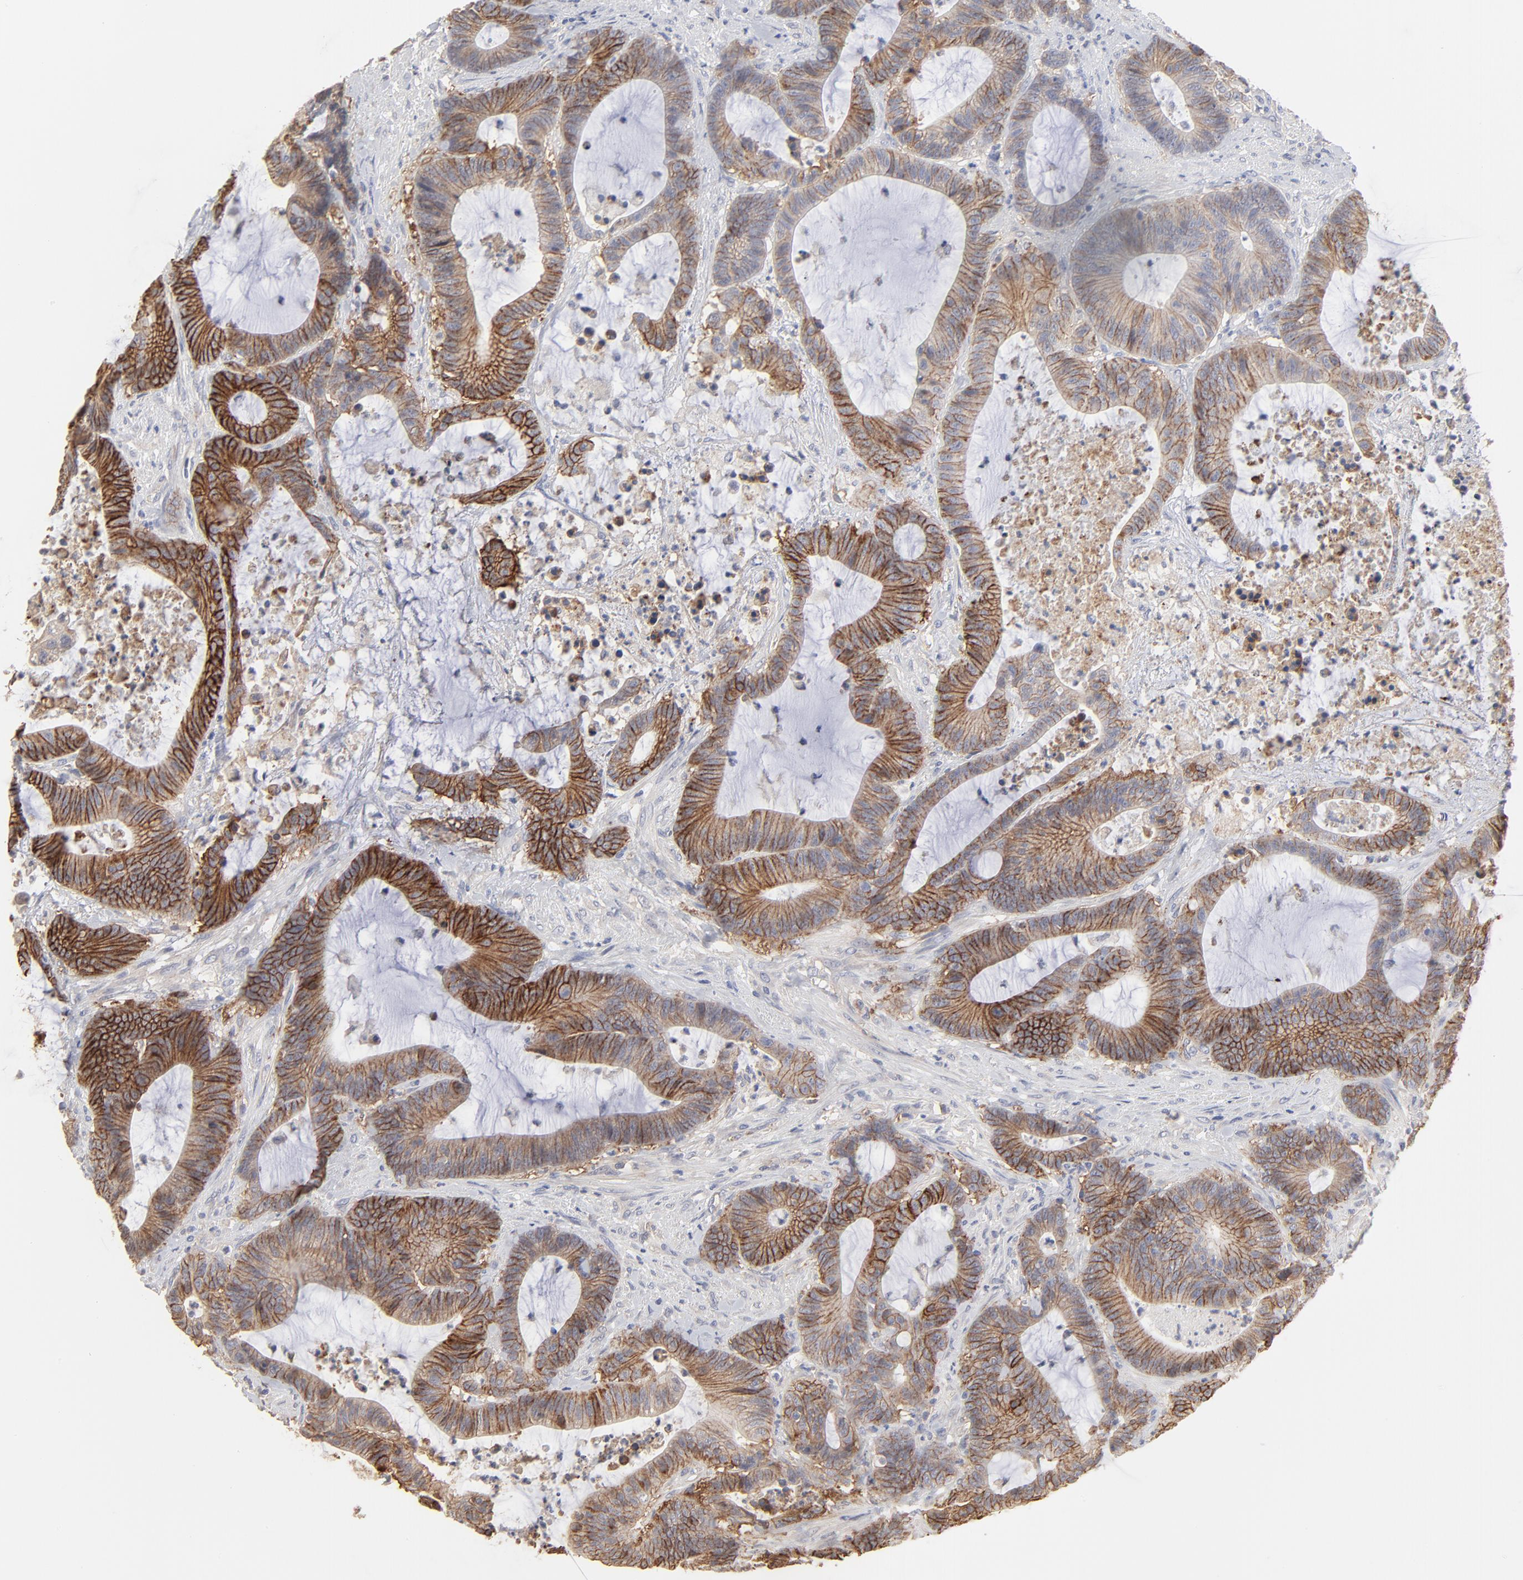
{"staining": {"intensity": "strong", "quantity": ">75%", "location": "cytoplasmic/membranous"}, "tissue": "colorectal cancer", "cell_type": "Tumor cells", "image_type": "cancer", "snomed": [{"axis": "morphology", "description": "Adenocarcinoma, NOS"}, {"axis": "topography", "description": "Colon"}], "caption": "DAB (3,3'-diaminobenzidine) immunohistochemical staining of human colorectal cancer (adenocarcinoma) shows strong cytoplasmic/membranous protein expression in about >75% of tumor cells. The staining was performed using DAB to visualize the protein expression in brown, while the nuclei were stained in blue with hematoxylin (Magnification: 20x).", "gene": "SLC16A1", "patient": {"sex": "female", "age": 84}}